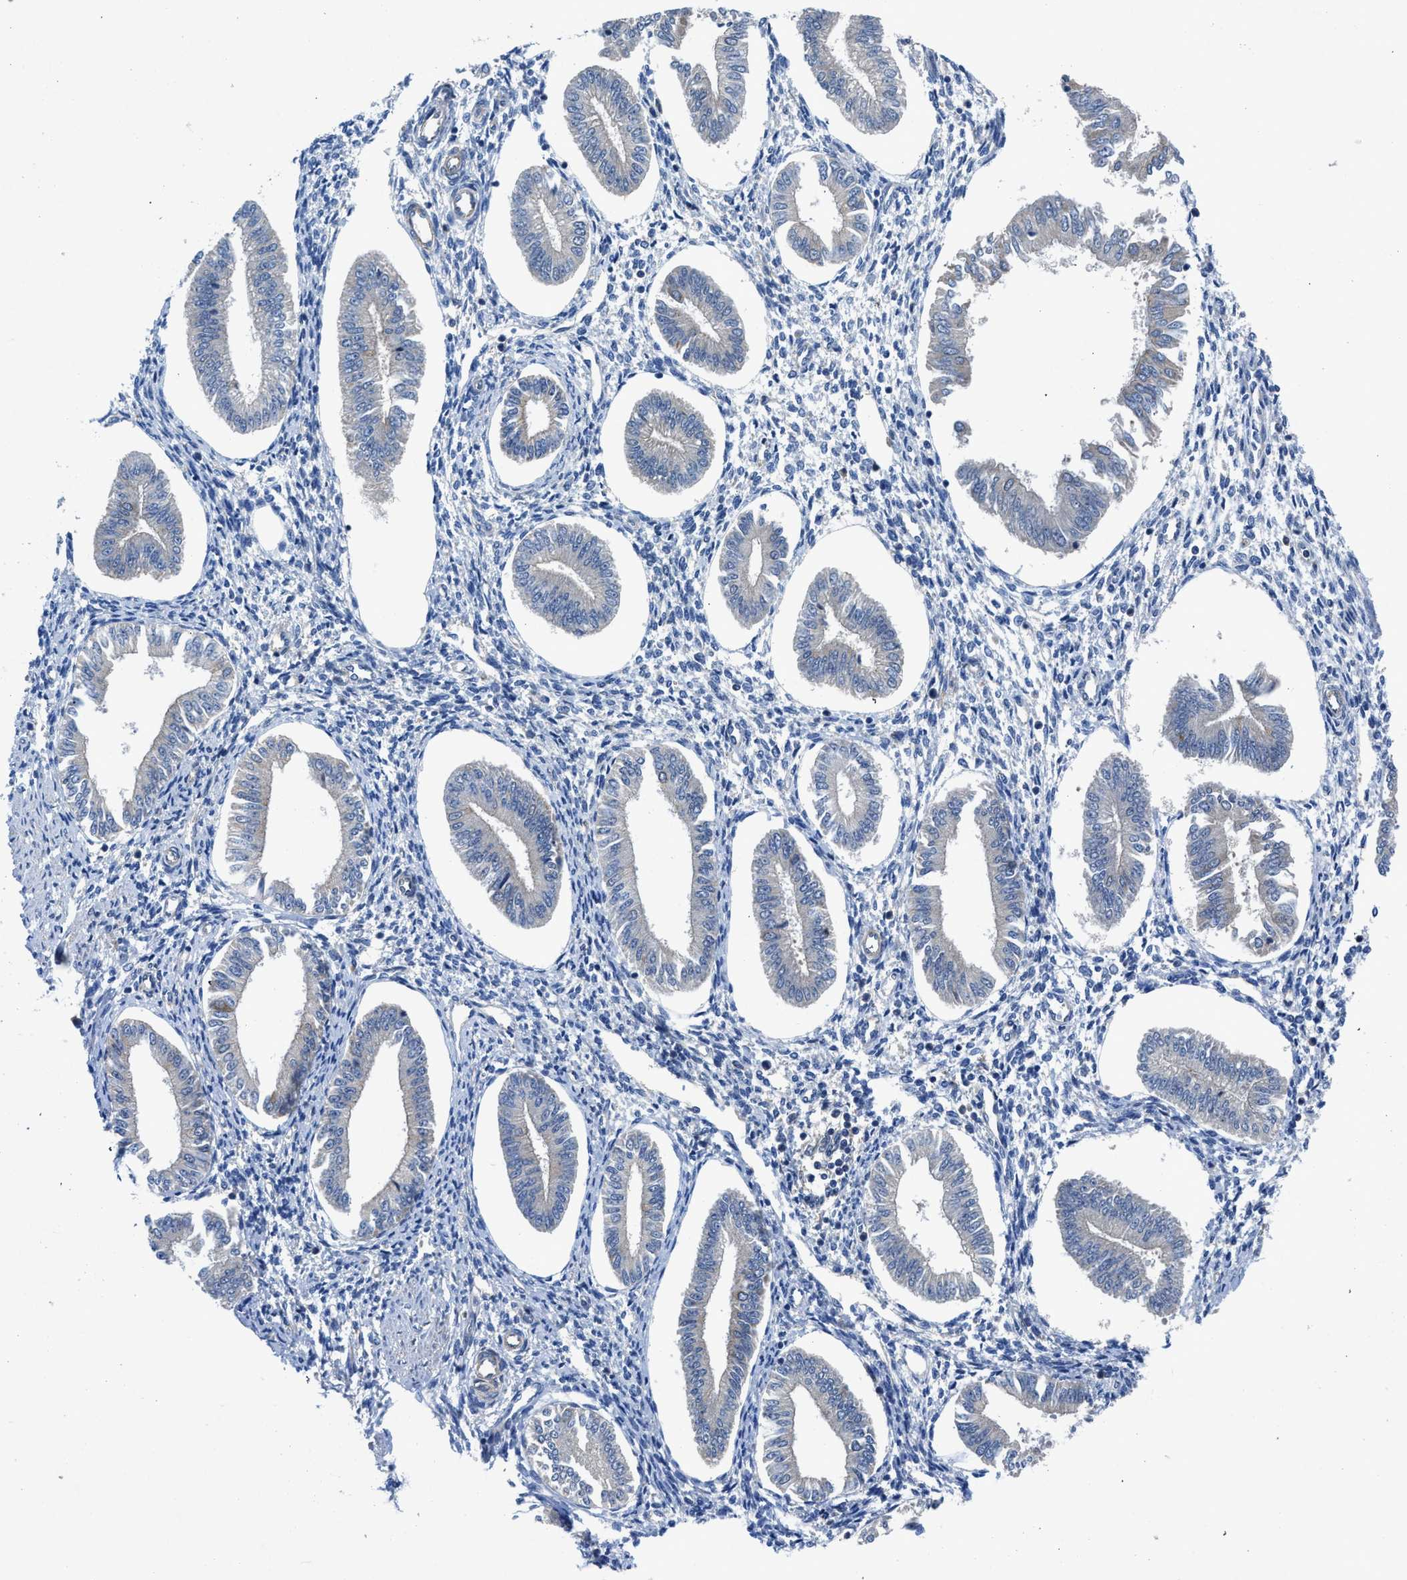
{"staining": {"intensity": "negative", "quantity": "none", "location": "none"}, "tissue": "endometrium", "cell_type": "Cells in endometrial stroma", "image_type": "normal", "snomed": [{"axis": "morphology", "description": "Normal tissue, NOS"}, {"axis": "topography", "description": "Endometrium"}], "caption": "IHC image of benign human endometrium stained for a protein (brown), which exhibits no expression in cells in endometrial stroma.", "gene": "PANX1", "patient": {"sex": "female", "age": 50}}